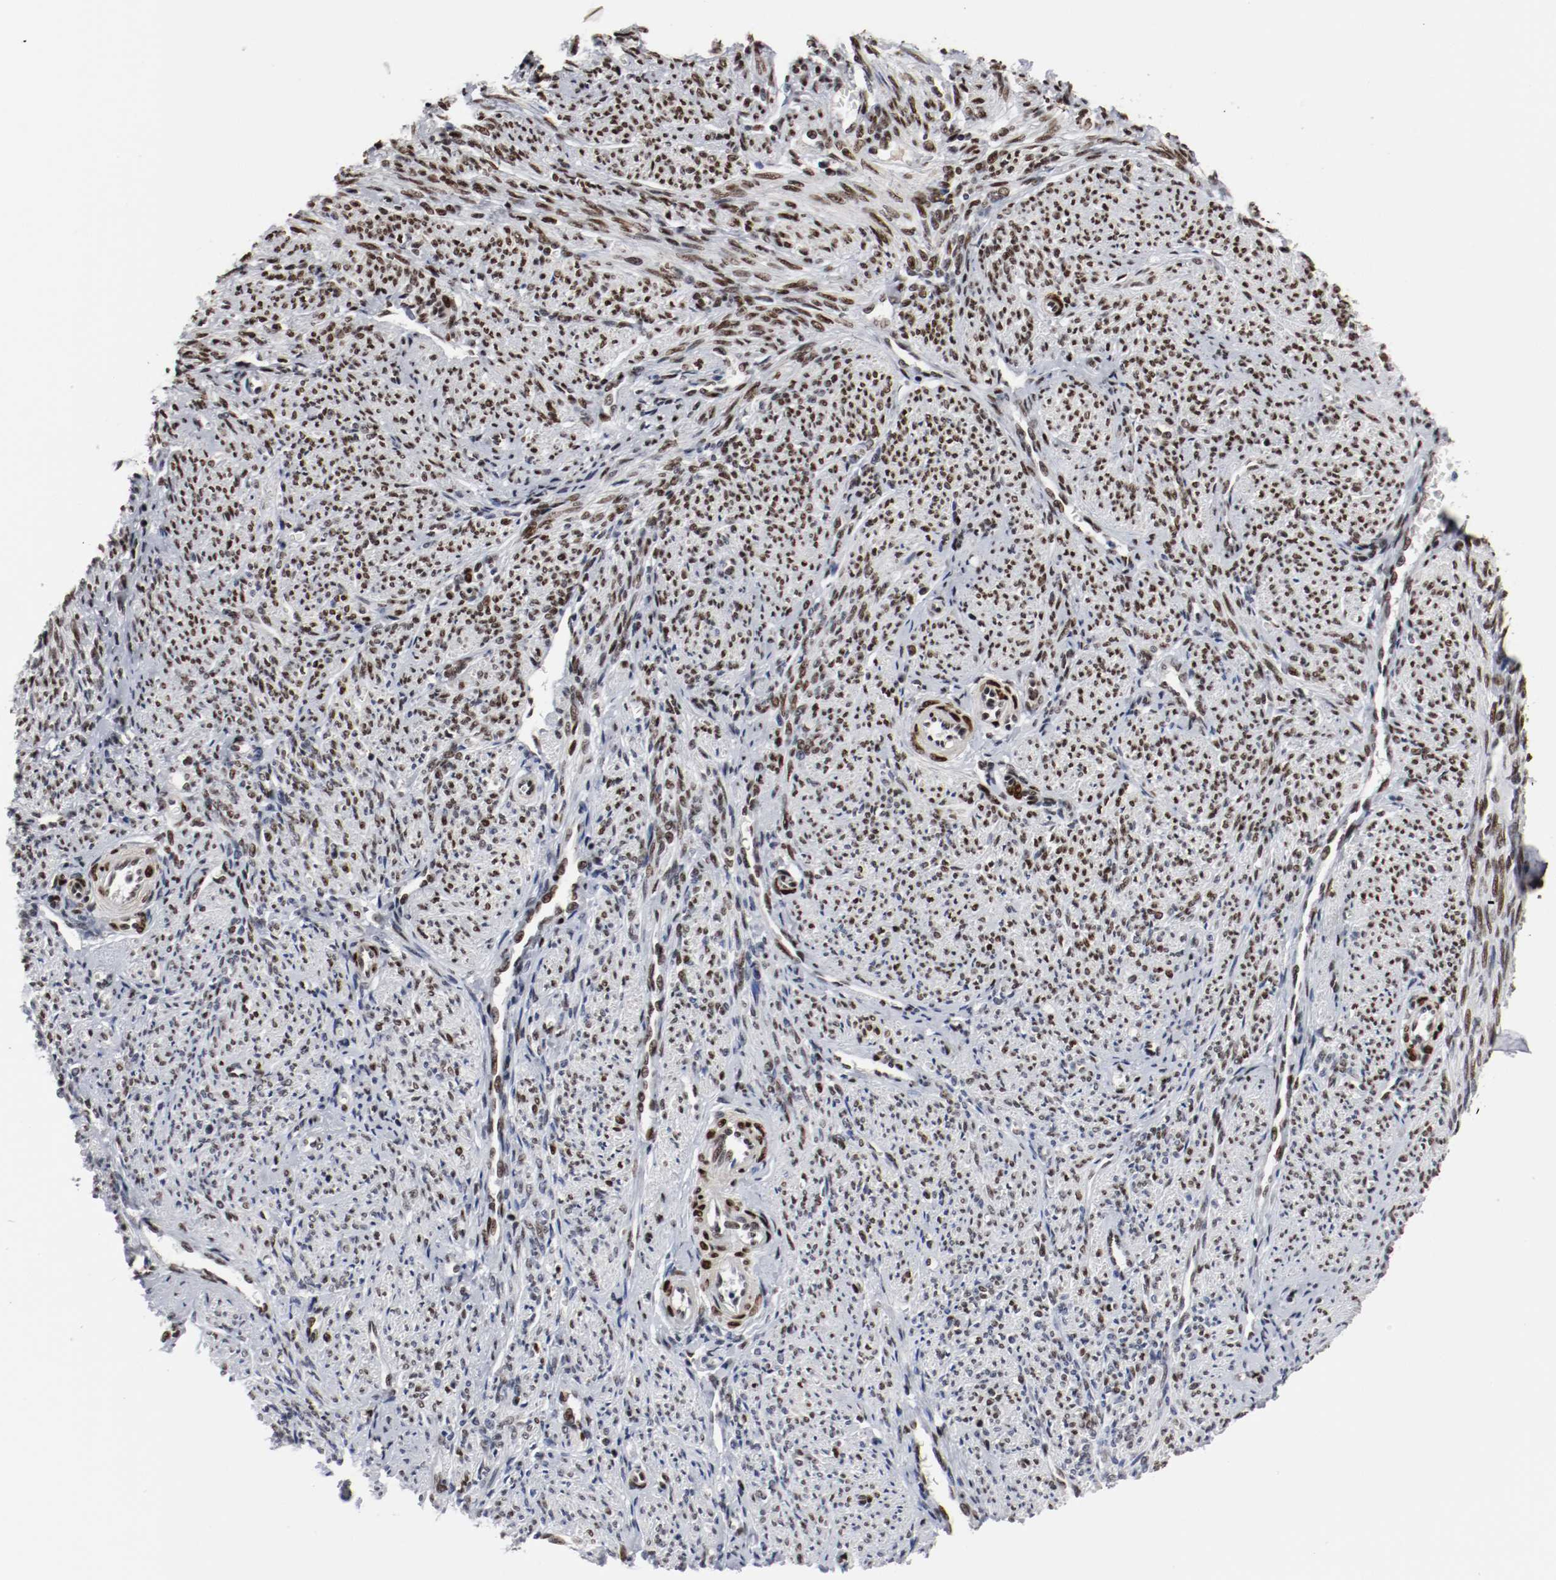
{"staining": {"intensity": "strong", "quantity": ">75%", "location": "nuclear"}, "tissue": "smooth muscle", "cell_type": "Smooth muscle cells", "image_type": "normal", "snomed": [{"axis": "morphology", "description": "Normal tissue, NOS"}, {"axis": "topography", "description": "Smooth muscle"}], "caption": "An immunohistochemistry photomicrograph of benign tissue is shown. Protein staining in brown labels strong nuclear positivity in smooth muscle within smooth muscle cells.", "gene": "MEF2D", "patient": {"sex": "female", "age": 65}}